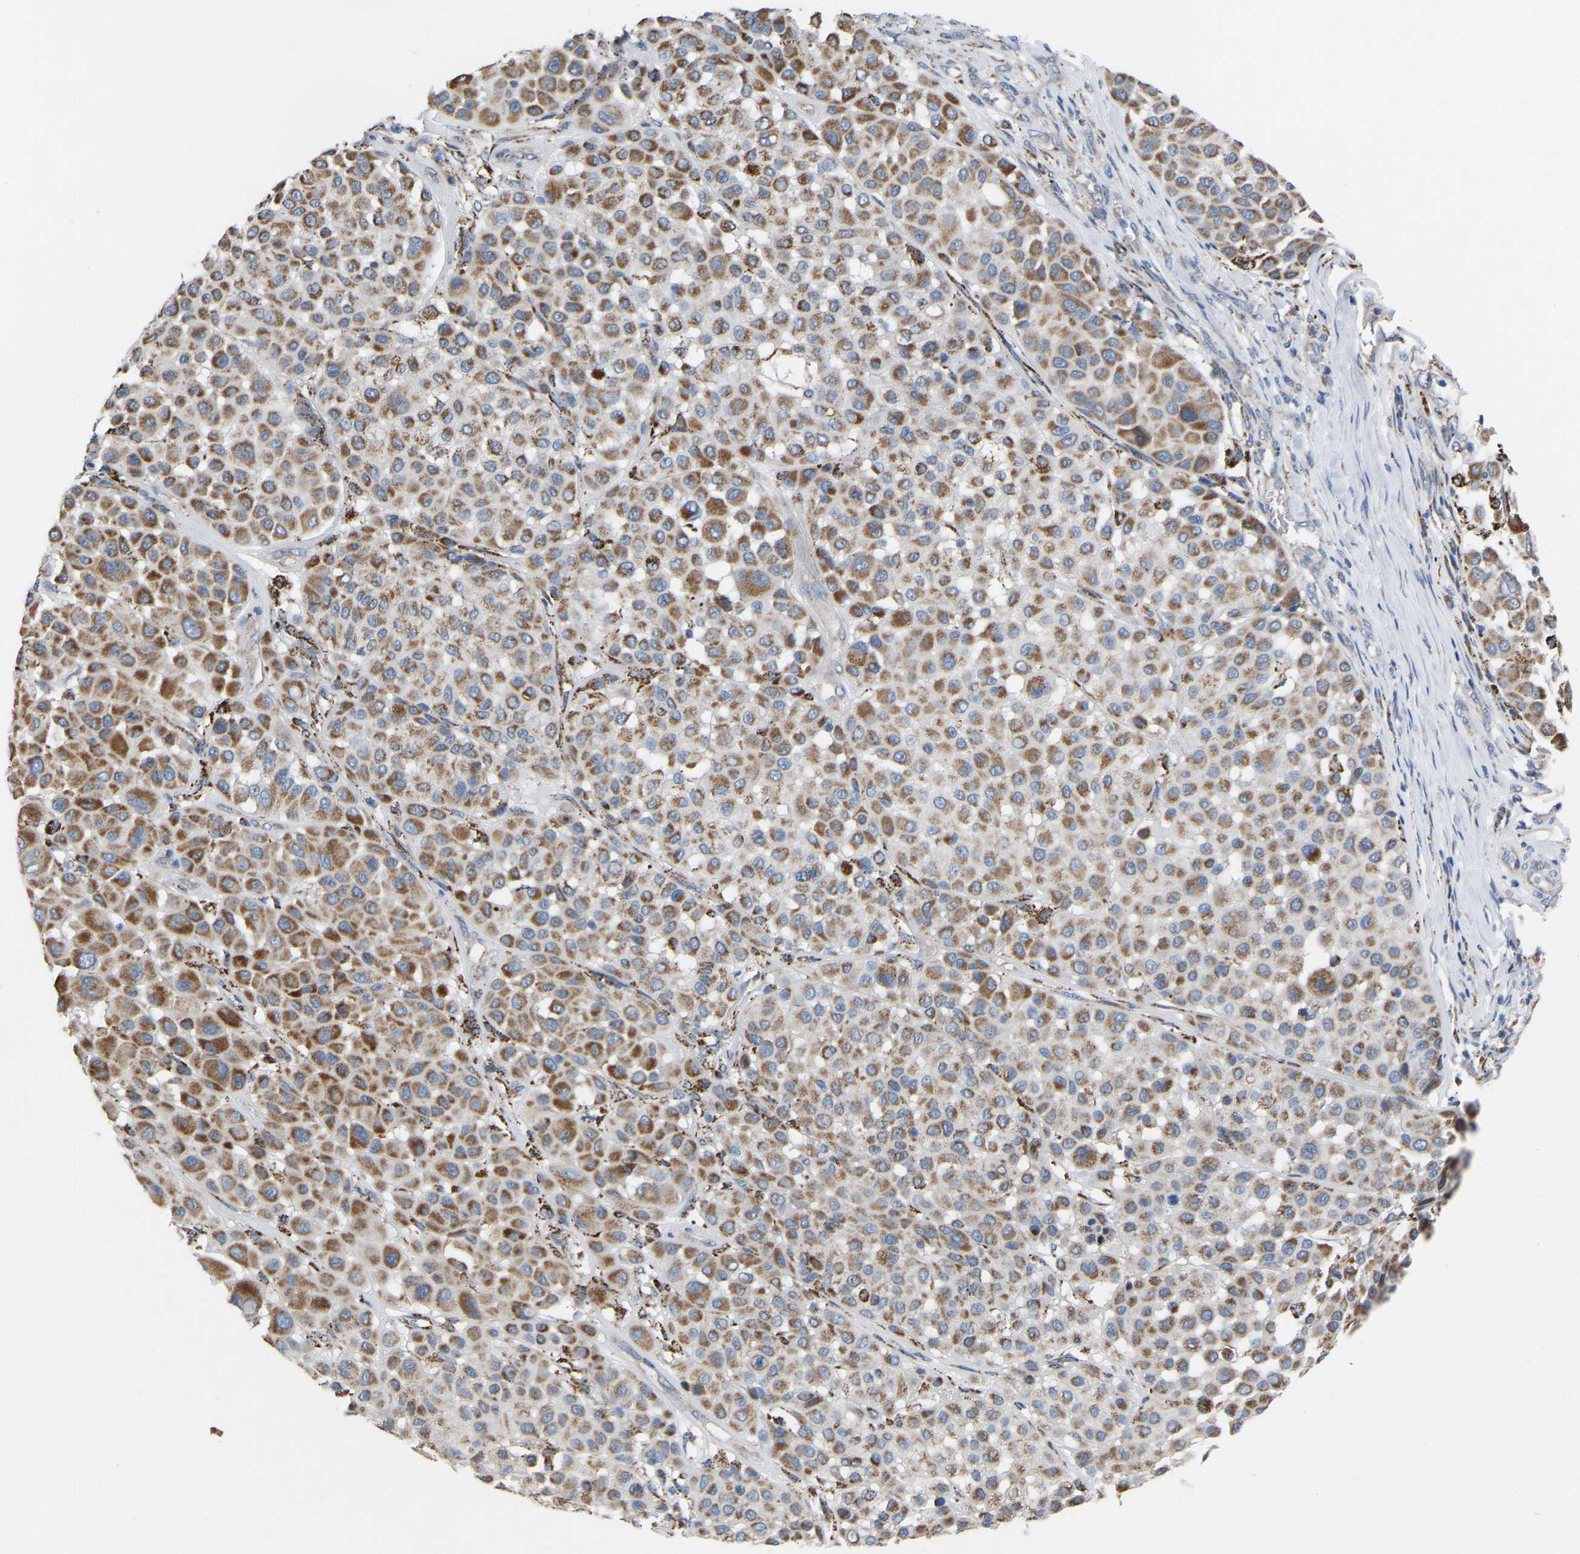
{"staining": {"intensity": "moderate", "quantity": ">75%", "location": "cytoplasmic/membranous"}, "tissue": "melanoma", "cell_type": "Tumor cells", "image_type": "cancer", "snomed": [{"axis": "morphology", "description": "Malignant melanoma, Metastatic site"}, {"axis": "topography", "description": "Soft tissue"}], "caption": "IHC of human melanoma reveals medium levels of moderate cytoplasmic/membranous staining in about >75% of tumor cells.", "gene": "BCL10", "patient": {"sex": "male", "age": 41}}